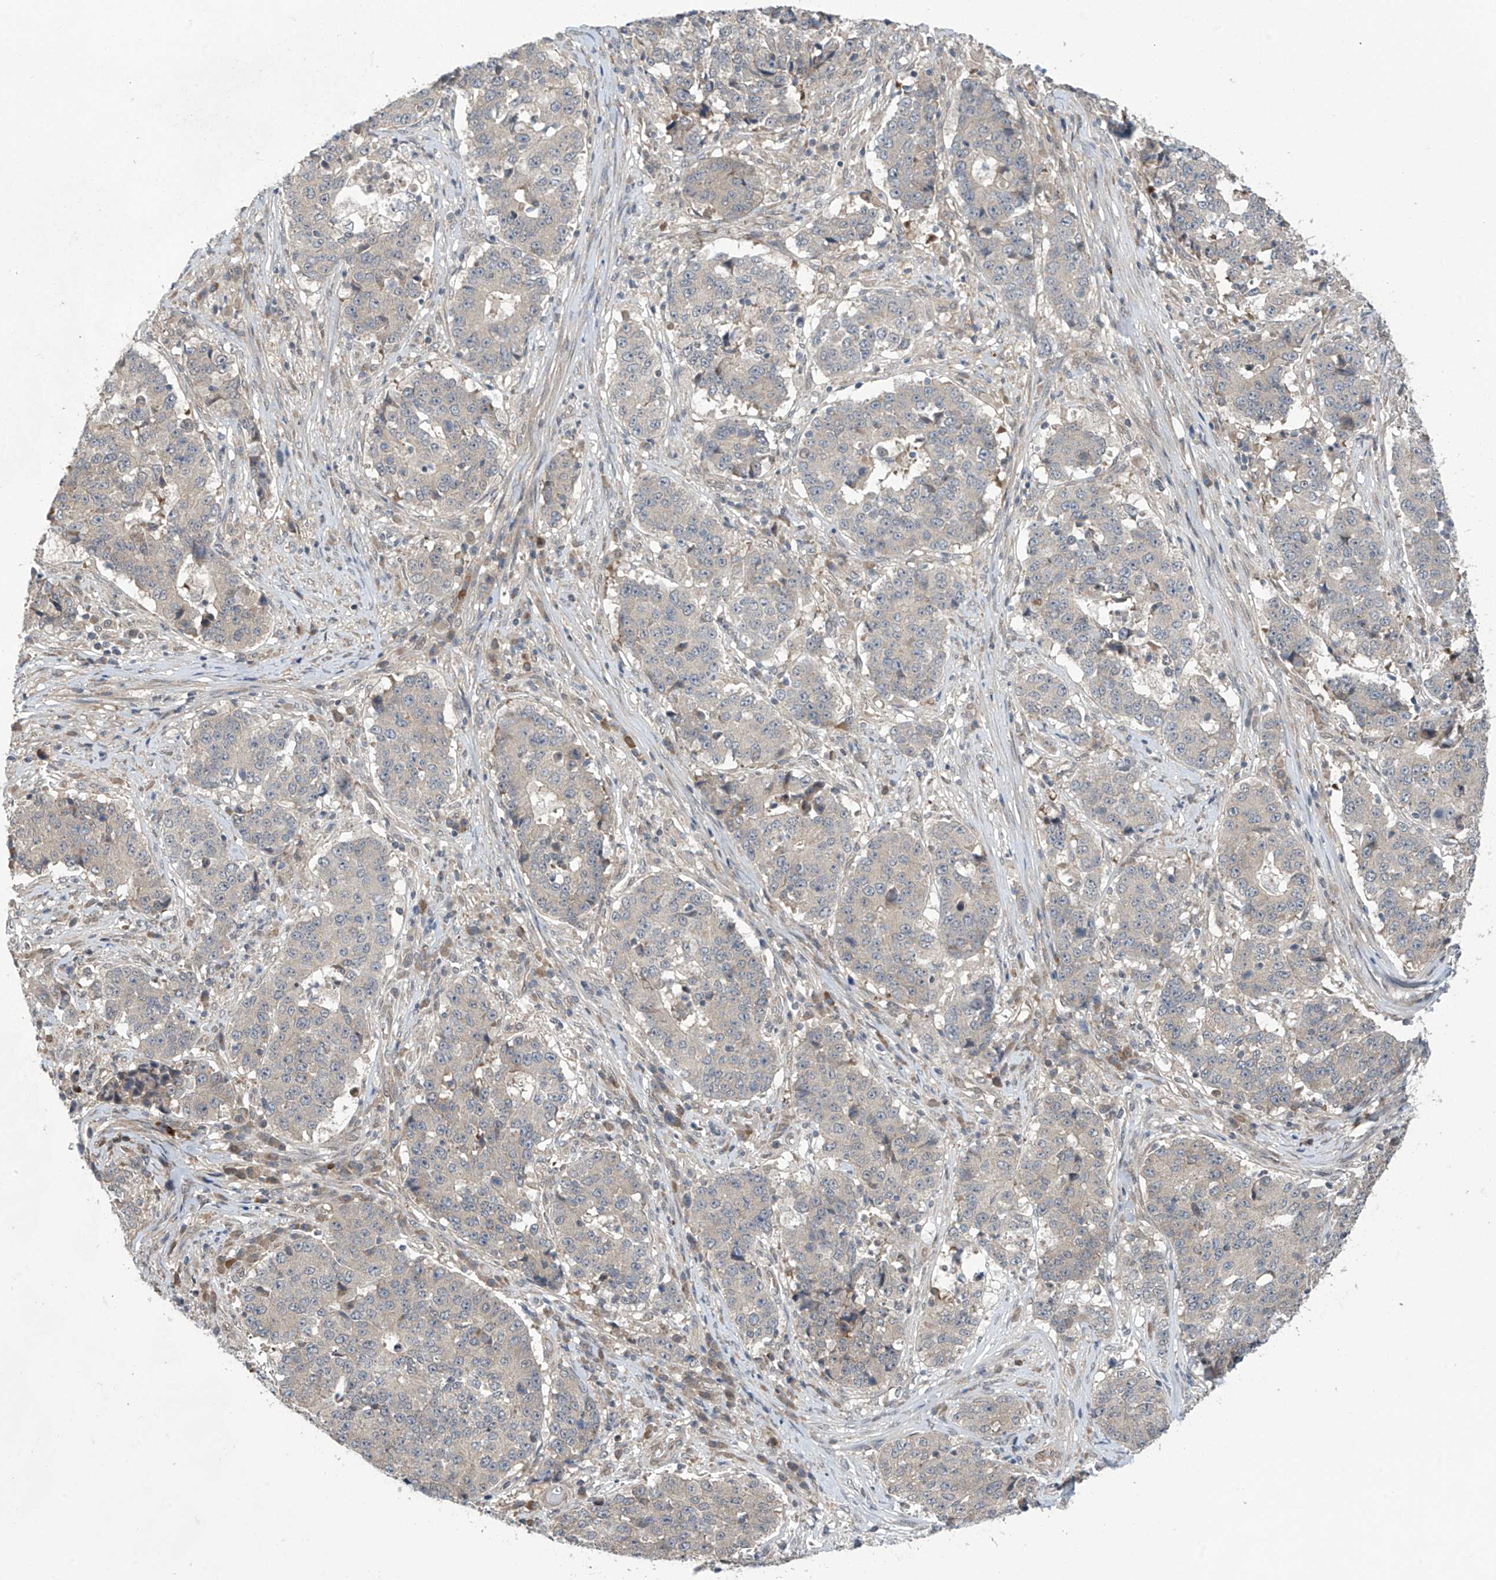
{"staining": {"intensity": "negative", "quantity": "none", "location": "none"}, "tissue": "stomach cancer", "cell_type": "Tumor cells", "image_type": "cancer", "snomed": [{"axis": "morphology", "description": "Adenocarcinoma, NOS"}, {"axis": "topography", "description": "Stomach"}], "caption": "This micrograph is of stomach adenocarcinoma stained with immunohistochemistry to label a protein in brown with the nuclei are counter-stained blue. There is no staining in tumor cells.", "gene": "ABHD13", "patient": {"sex": "male", "age": 59}}